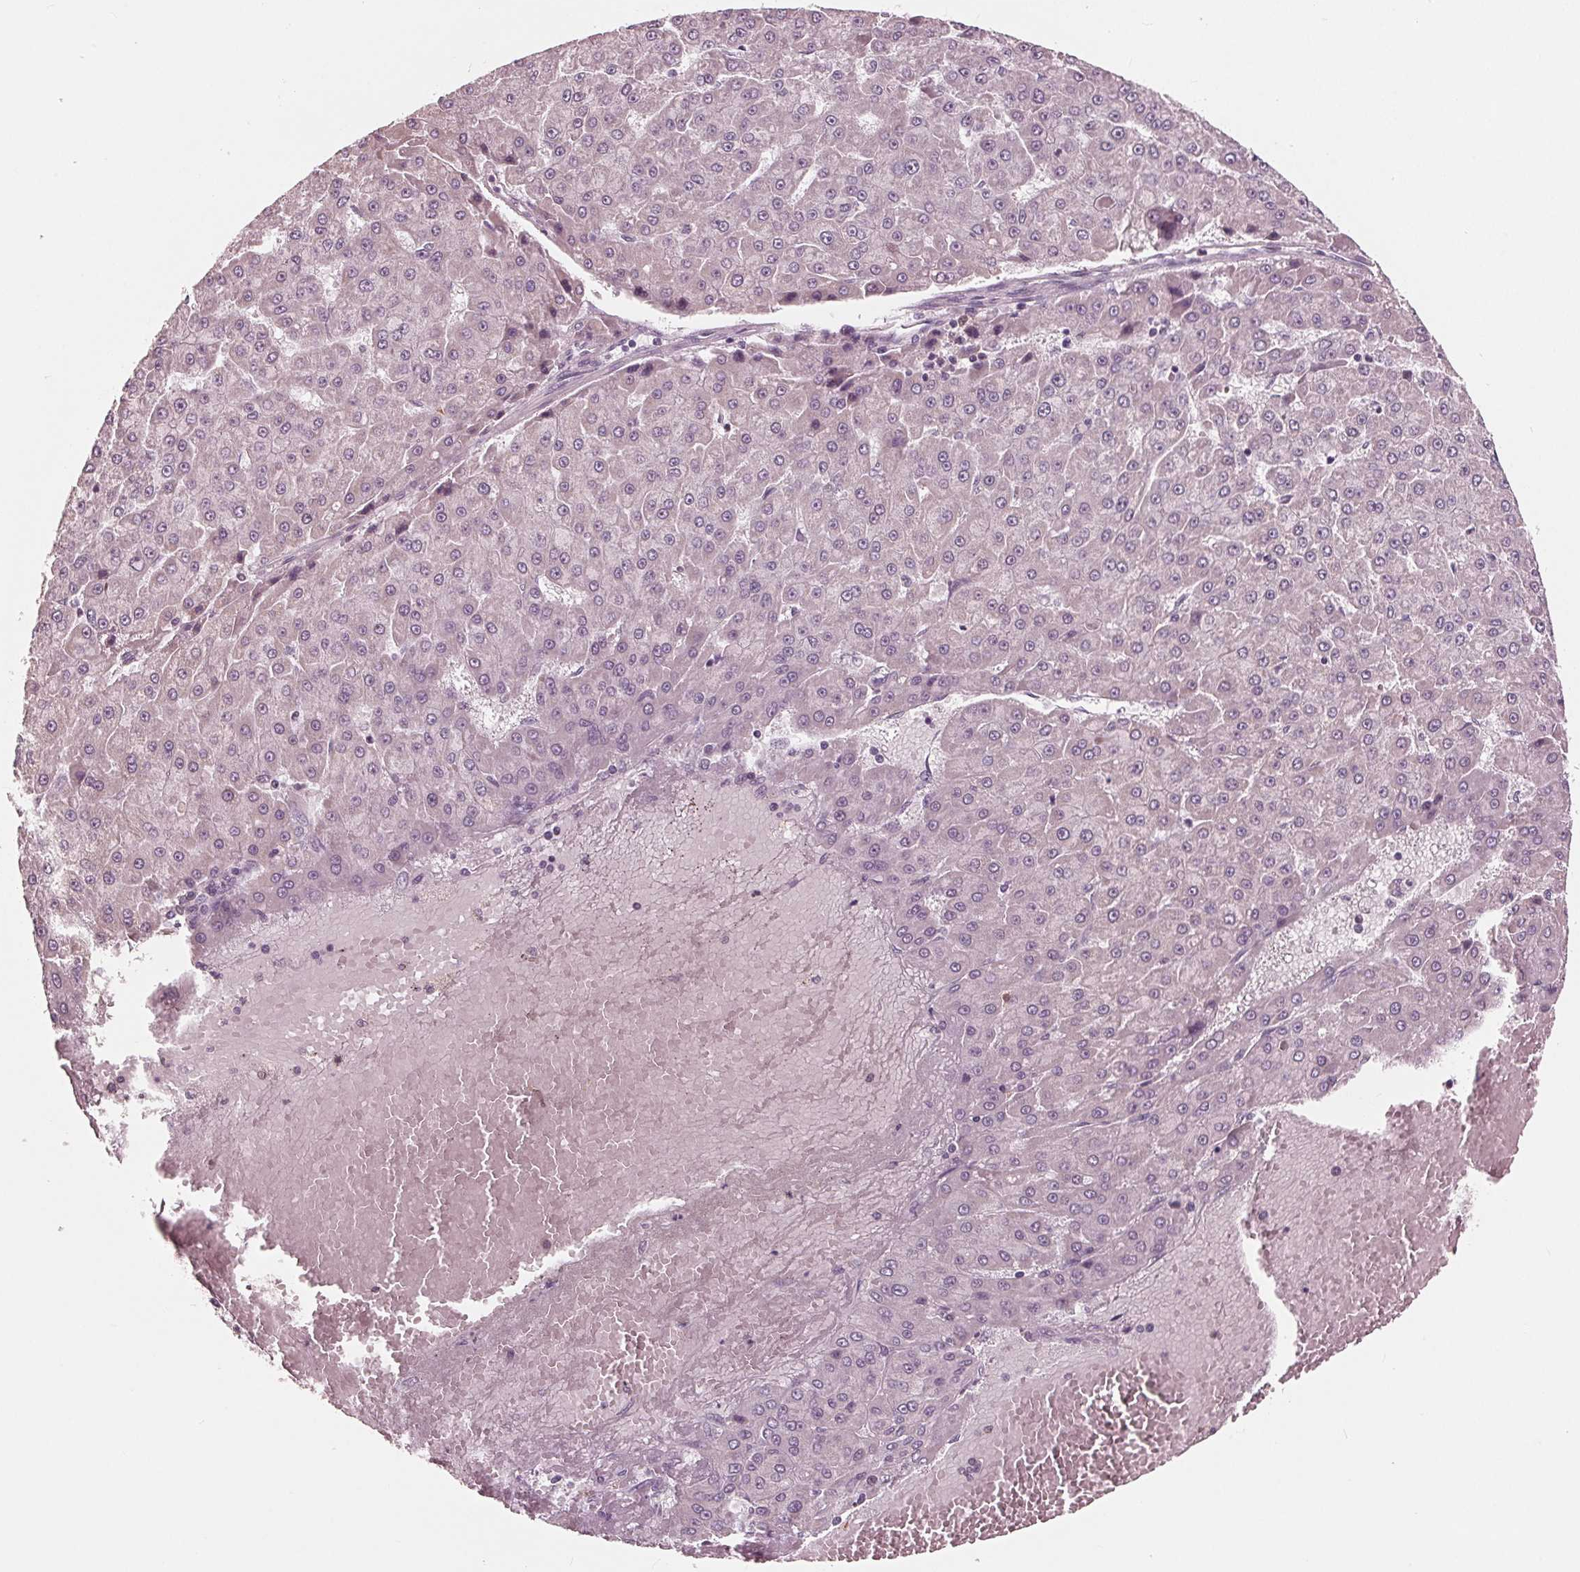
{"staining": {"intensity": "negative", "quantity": "none", "location": "none"}, "tissue": "liver cancer", "cell_type": "Tumor cells", "image_type": "cancer", "snomed": [{"axis": "morphology", "description": "Carcinoma, Hepatocellular, NOS"}, {"axis": "topography", "description": "Liver"}], "caption": "This is an IHC histopathology image of liver hepatocellular carcinoma. There is no positivity in tumor cells.", "gene": "ING3", "patient": {"sex": "male", "age": 78}}